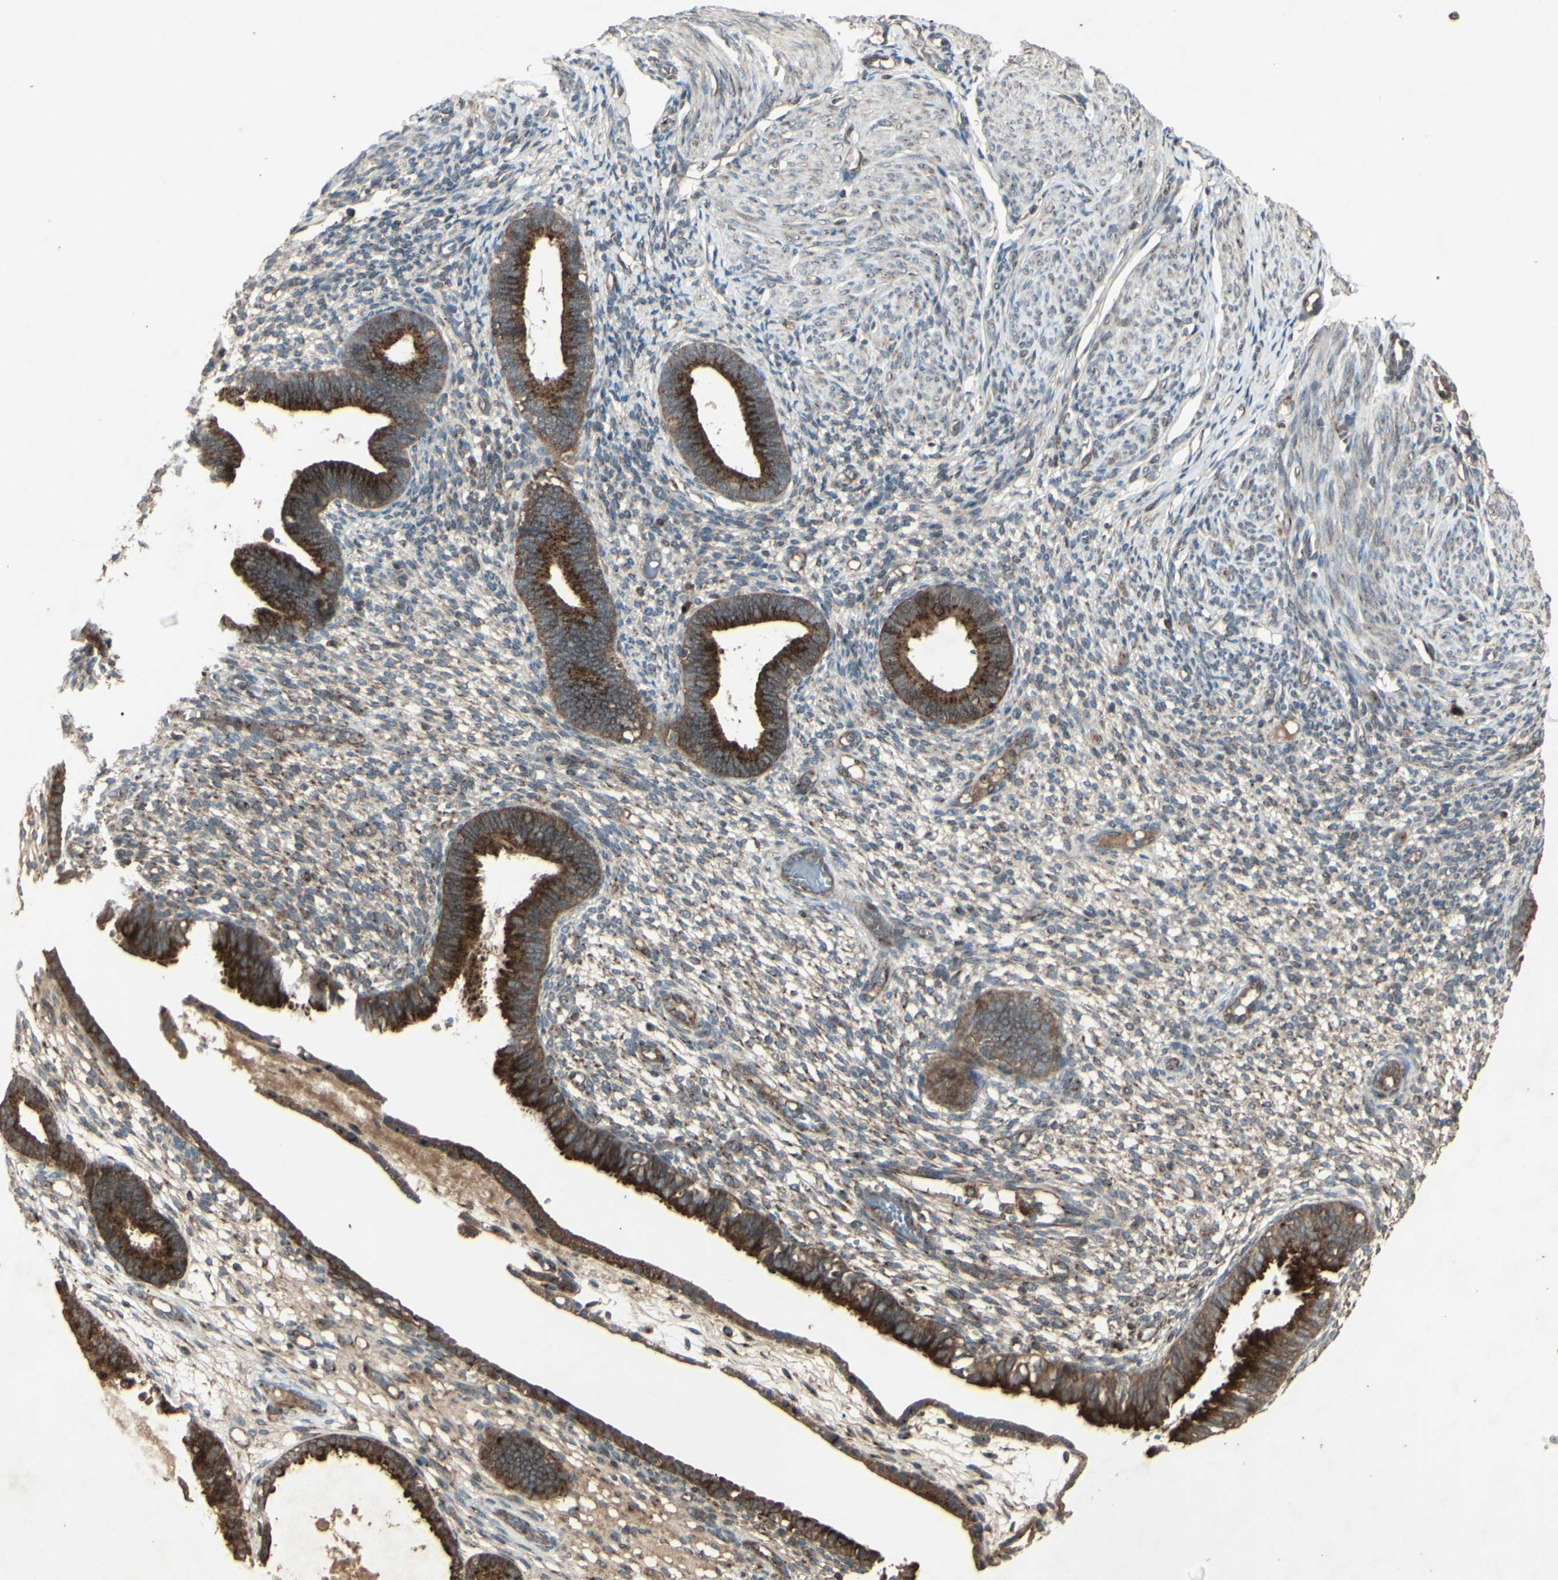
{"staining": {"intensity": "moderate", "quantity": "25%-75%", "location": "cytoplasmic/membranous"}, "tissue": "endometrium", "cell_type": "Cells in endometrial stroma", "image_type": "normal", "snomed": [{"axis": "morphology", "description": "Normal tissue, NOS"}, {"axis": "topography", "description": "Endometrium"}], "caption": "Immunohistochemistry (IHC) (DAB) staining of benign human endometrium displays moderate cytoplasmic/membranous protein staining in approximately 25%-75% of cells in endometrial stroma.", "gene": "AP1G1", "patient": {"sex": "female", "age": 61}}